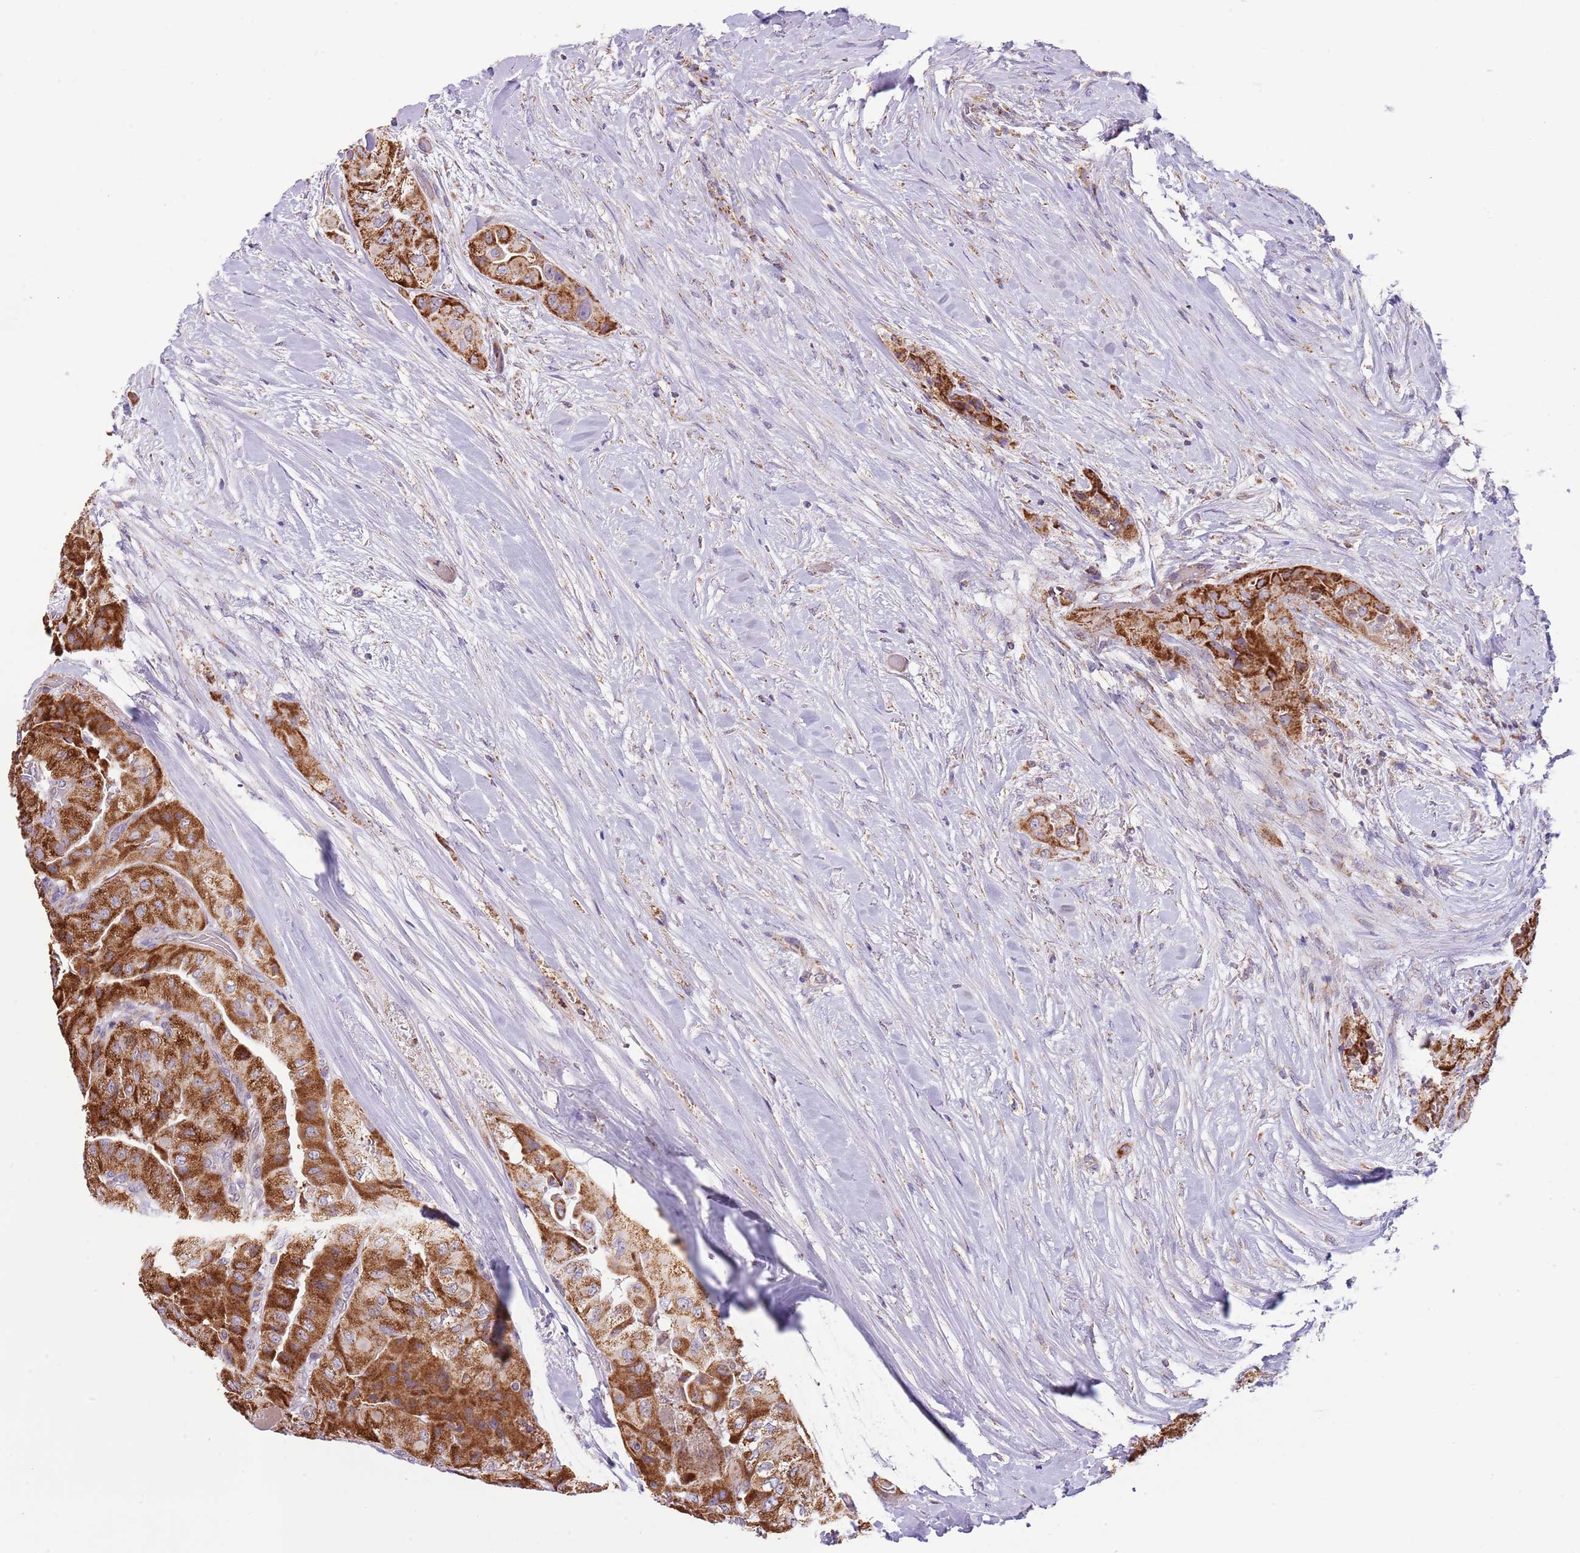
{"staining": {"intensity": "strong", "quantity": ">75%", "location": "cytoplasmic/membranous"}, "tissue": "thyroid cancer", "cell_type": "Tumor cells", "image_type": "cancer", "snomed": [{"axis": "morphology", "description": "Normal tissue, NOS"}, {"axis": "morphology", "description": "Papillary adenocarcinoma, NOS"}, {"axis": "topography", "description": "Thyroid gland"}], "caption": "Brown immunohistochemical staining in thyroid cancer (papillary adenocarcinoma) exhibits strong cytoplasmic/membranous expression in about >75% of tumor cells.", "gene": "LHX6", "patient": {"sex": "female", "age": 59}}